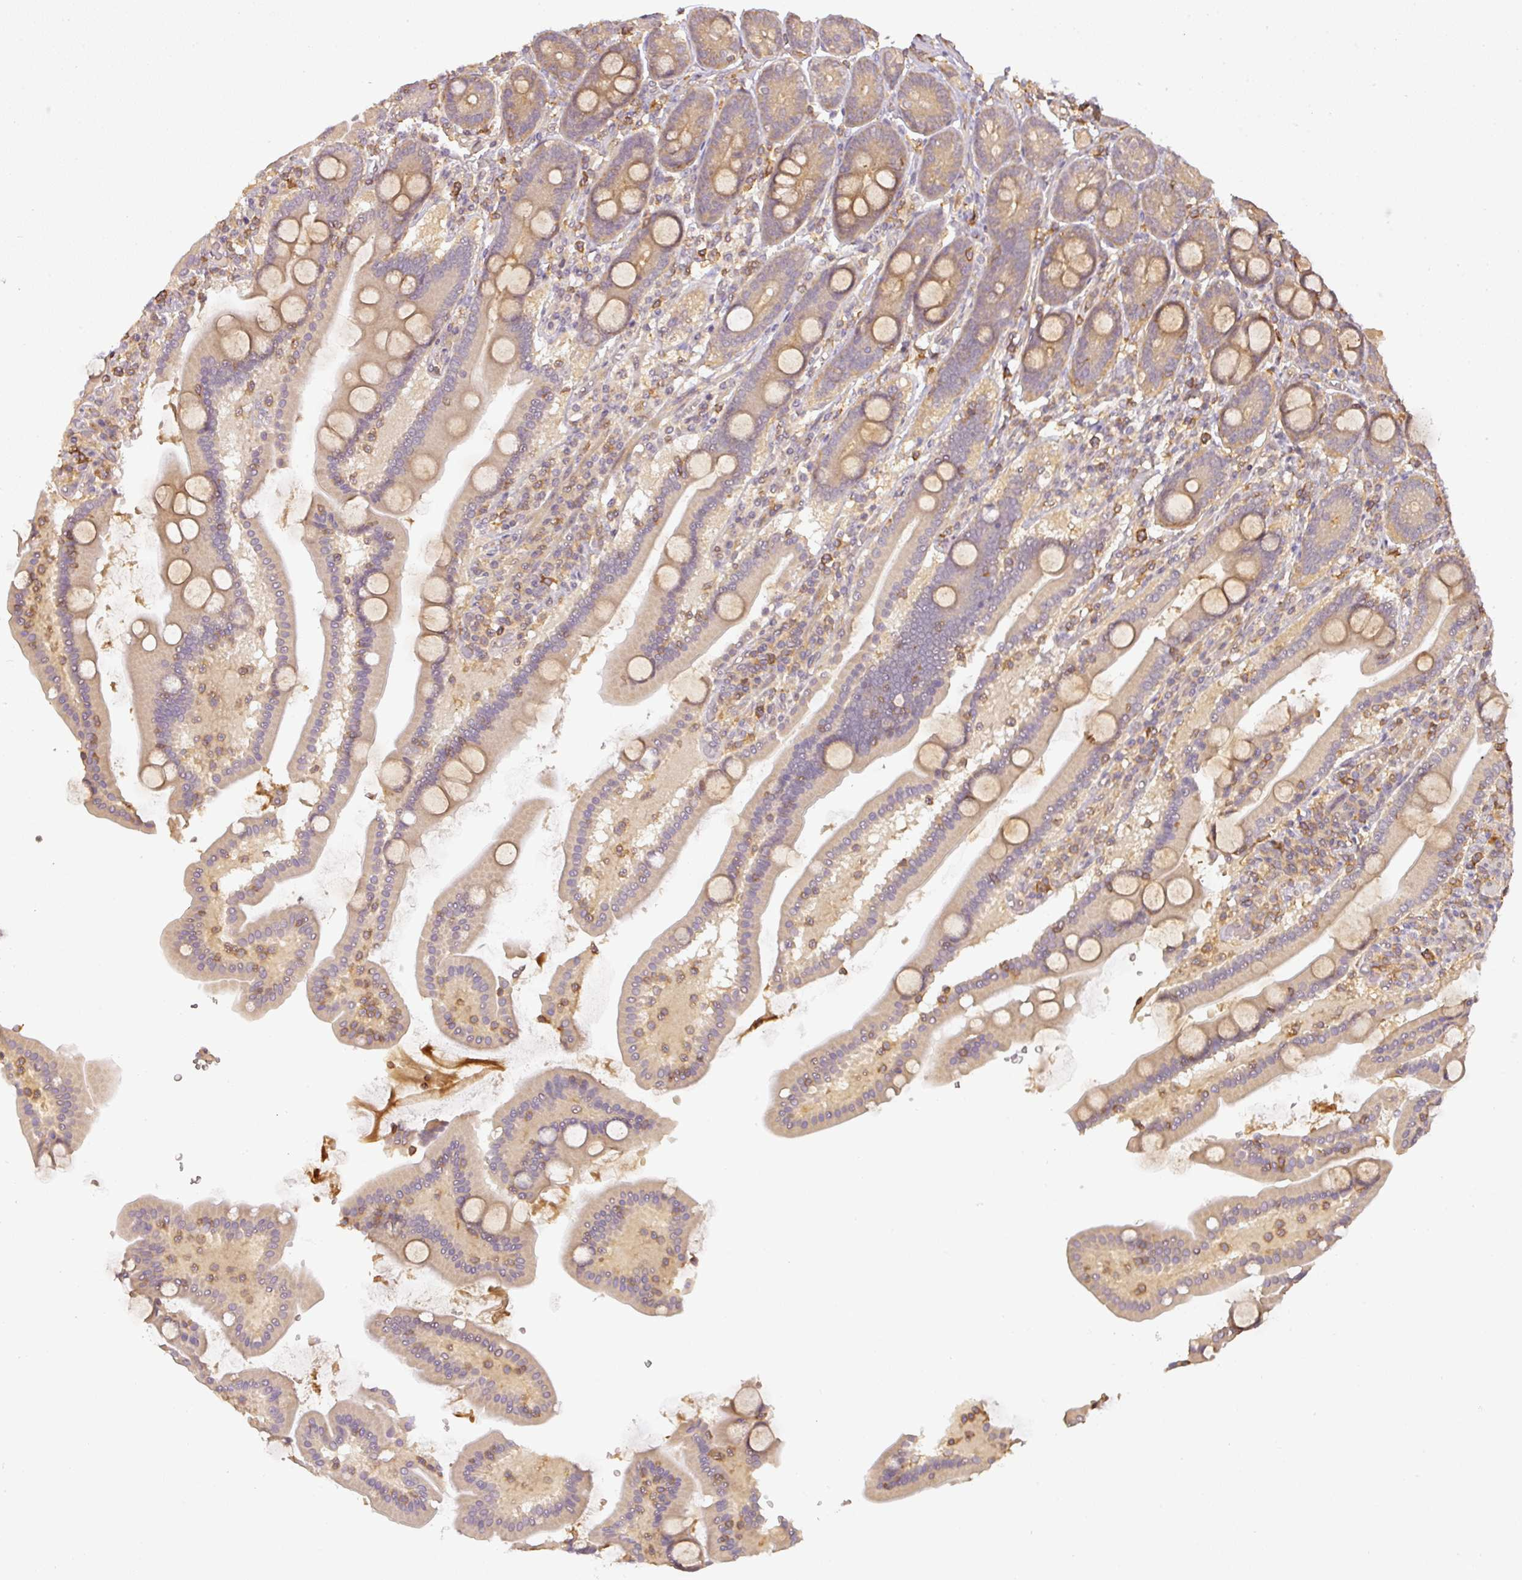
{"staining": {"intensity": "weak", "quantity": "25%-75%", "location": "cytoplasmic/membranous"}, "tissue": "duodenum", "cell_type": "Glandular cells", "image_type": "normal", "snomed": [{"axis": "morphology", "description": "Normal tissue, NOS"}, {"axis": "topography", "description": "Duodenum"}], "caption": "Immunohistochemistry staining of unremarkable duodenum, which exhibits low levels of weak cytoplasmic/membranous expression in about 25%-75% of glandular cells indicating weak cytoplasmic/membranous protein expression. The staining was performed using DAB (3,3'-diaminobenzidine) (brown) for protein detection and nuclei were counterstained in hematoxylin (blue).", "gene": "TCL1B", "patient": {"sex": "male", "age": 55}}